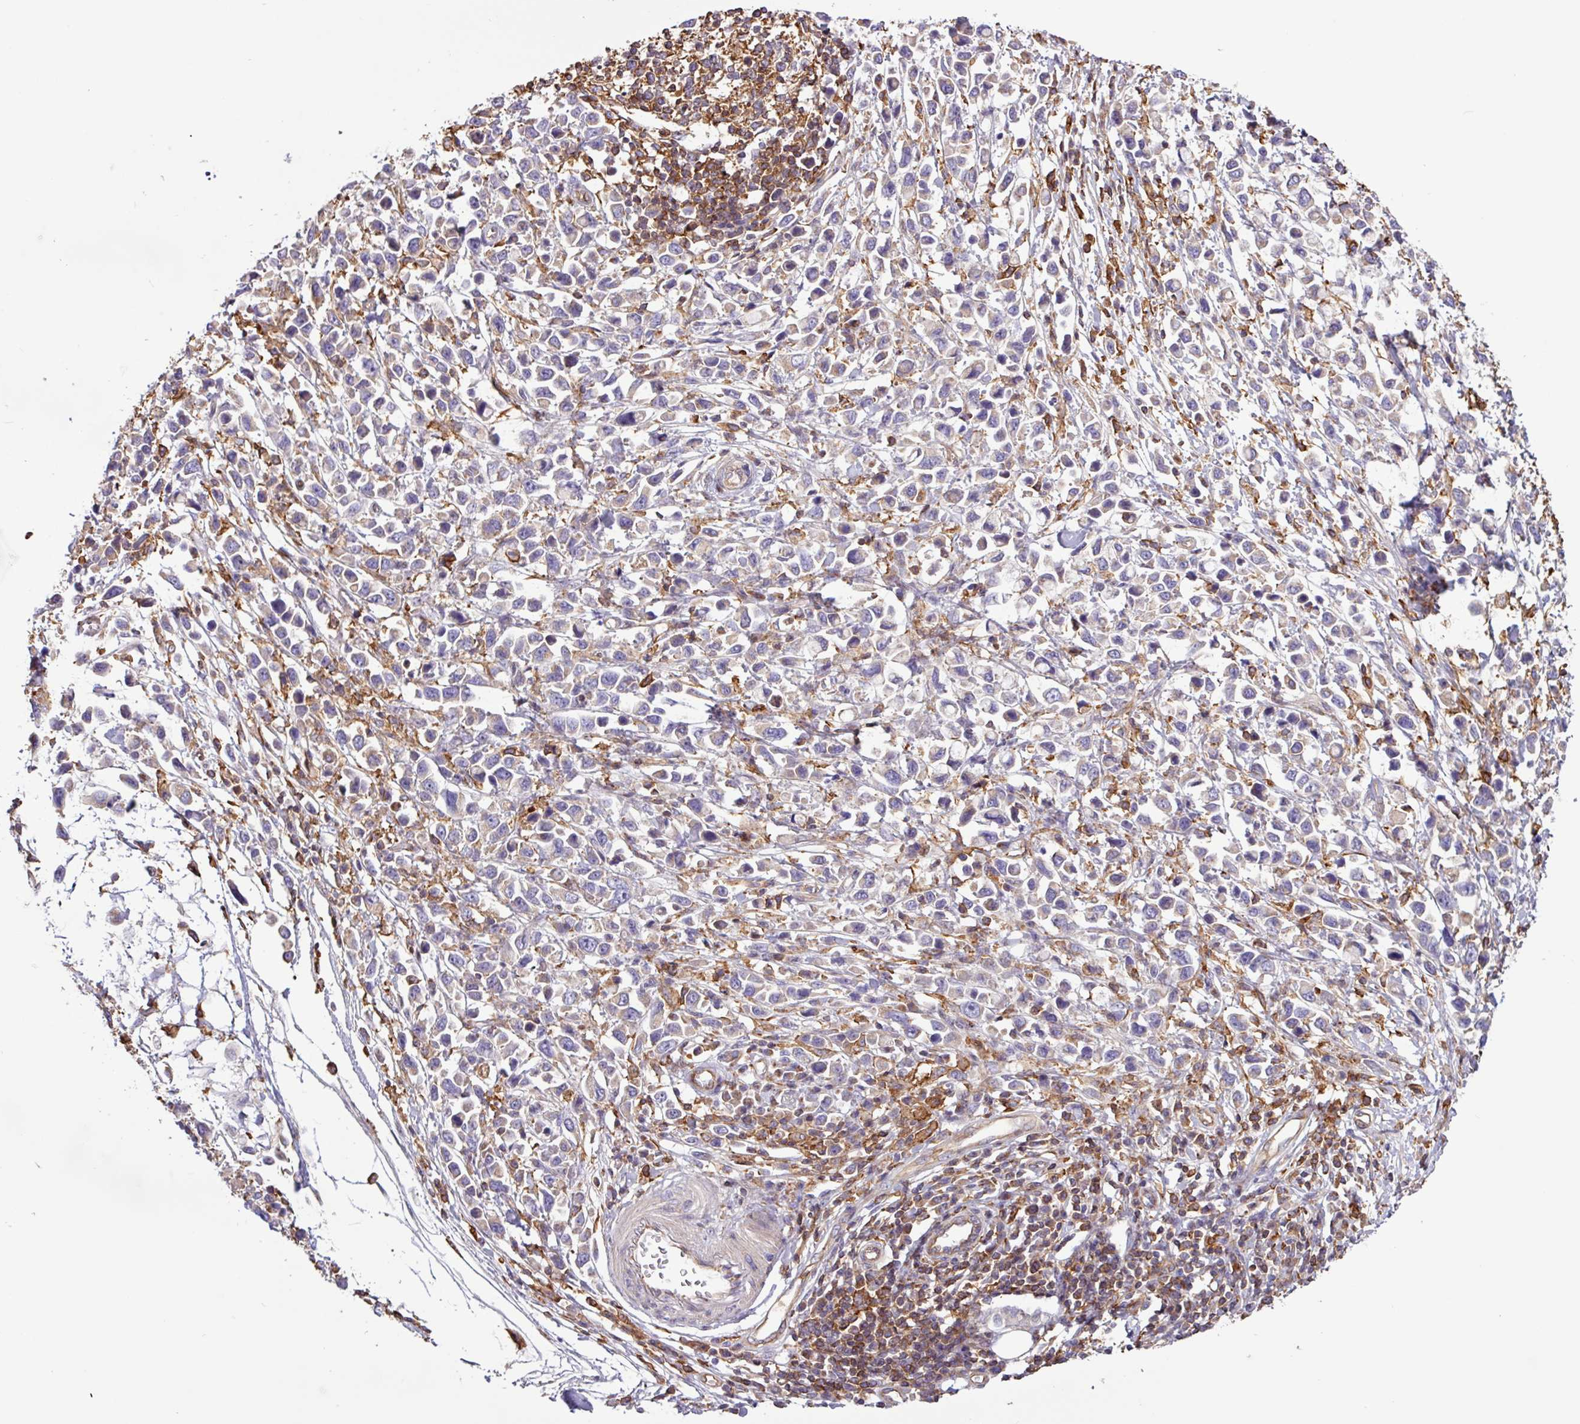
{"staining": {"intensity": "weak", "quantity": "25%-75%", "location": "cytoplasmic/membranous"}, "tissue": "stomach cancer", "cell_type": "Tumor cells", "image_type": "cancer", "snomed": [{"axis": "morphology", "description": "Adenocarcinoma, NOS"}, {"axis": "topography", "description": "Stomach"}], "caption": "Weak cytoplasmic/membranous protein staining is appreciated in approximately 25%-75% of tumor cells in adenocarcinoma (stomach).", "gene": "ACTR3", "patient": {"sex": "female", "age": 81}}